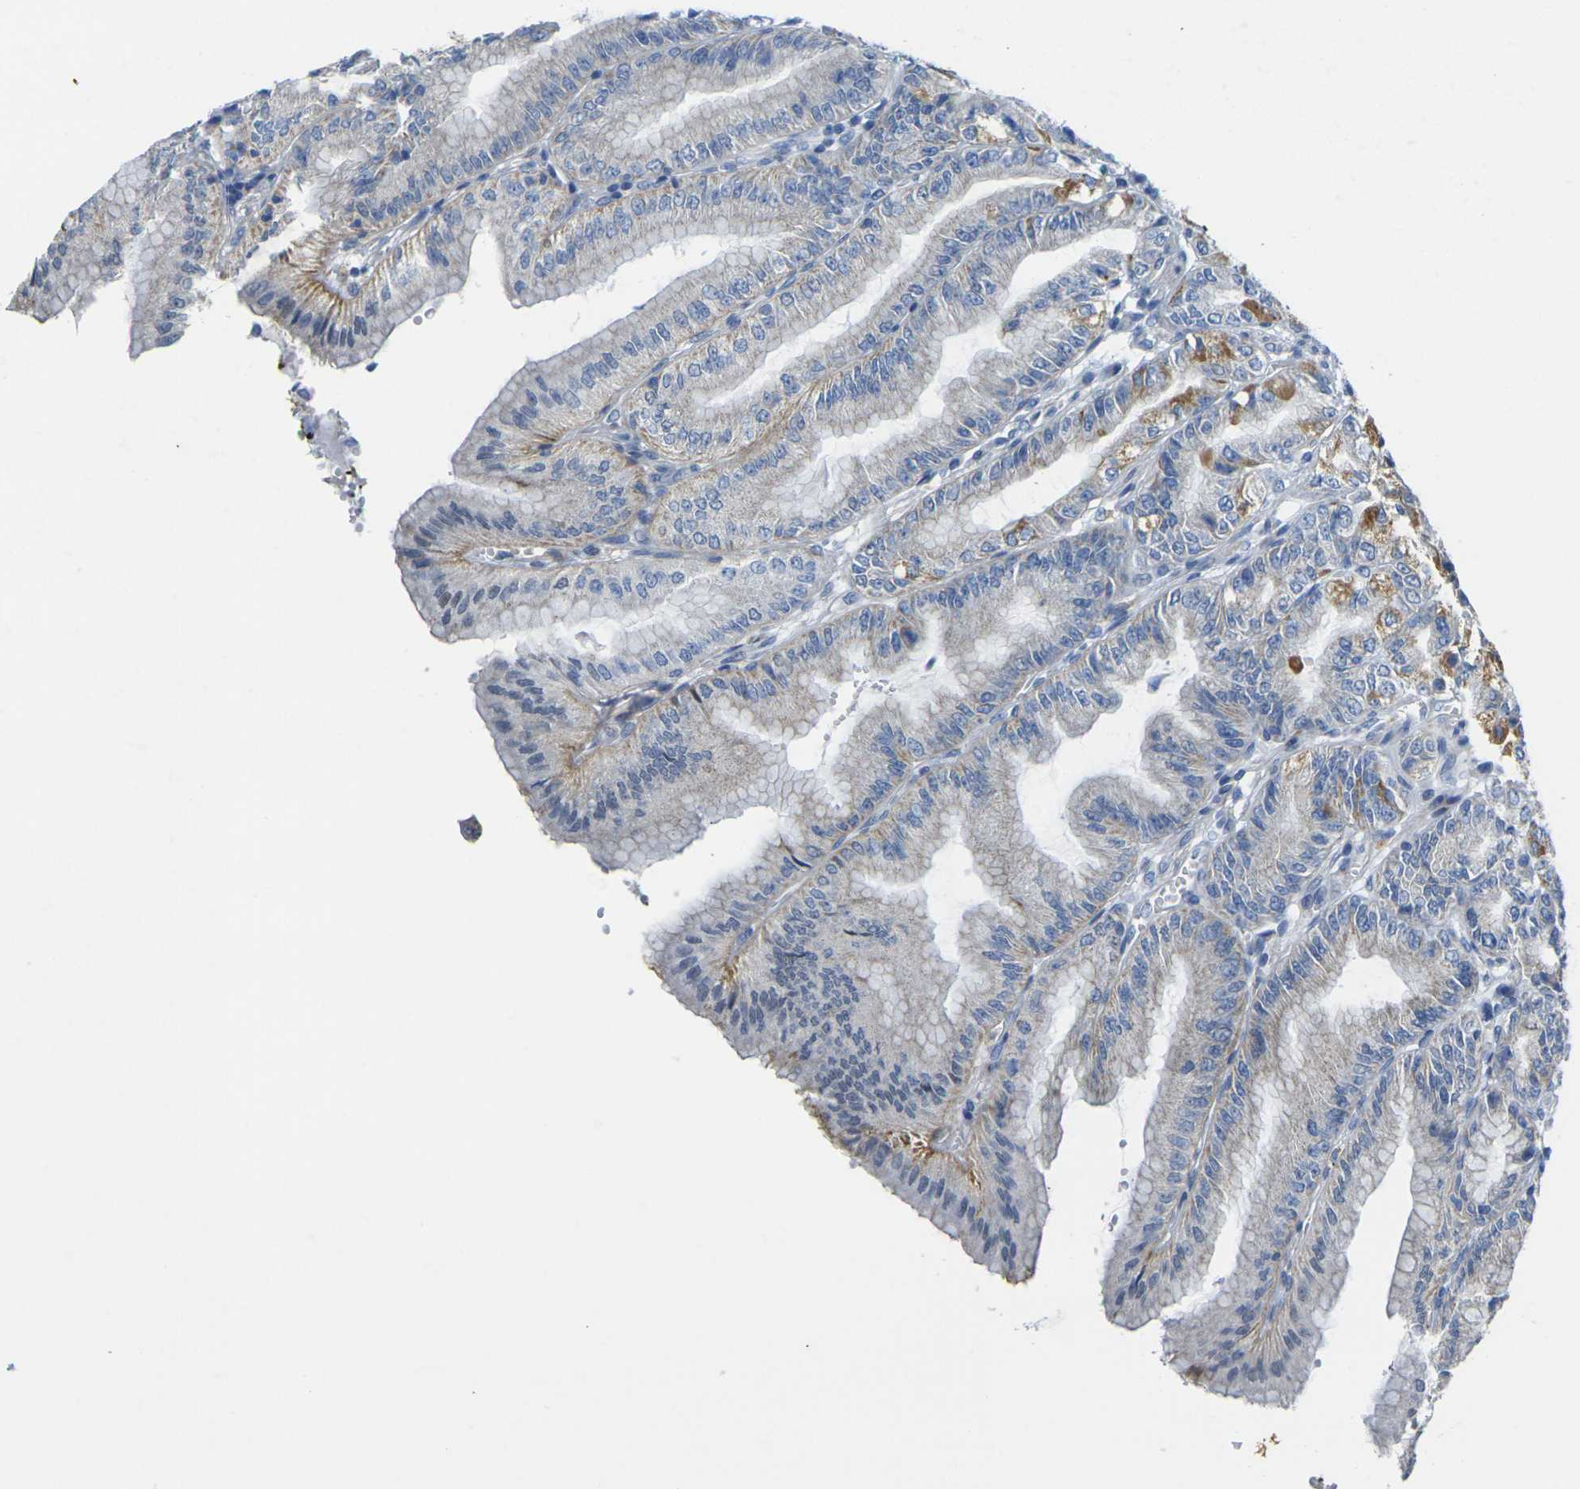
{"staining": {"intensity": "moderate", "quantity": "<25%", "location": "cytoplasmic/membranous"}, "tissue": "stomach", "cell_type": "Glandular cells", "image_type": "normal", "snomed": [{"axis": "morphology", "description": "Normal tissue, NOS"}, {"axis": "topography", "description": "Stomach, lower"}], "caption": "A brown stain highlights moderate cytoplasmic/membranous positivity of a protein in glandular cells of unremarkable stomach. The staining is performed using DAB (3,3'-diaminobenzidine) brown chromogen to label protein expression. The nuclei are counter-stained blue using hematoxylin.", "gene": "OTOF", "patient": {"sex": "male", "age": 71}}